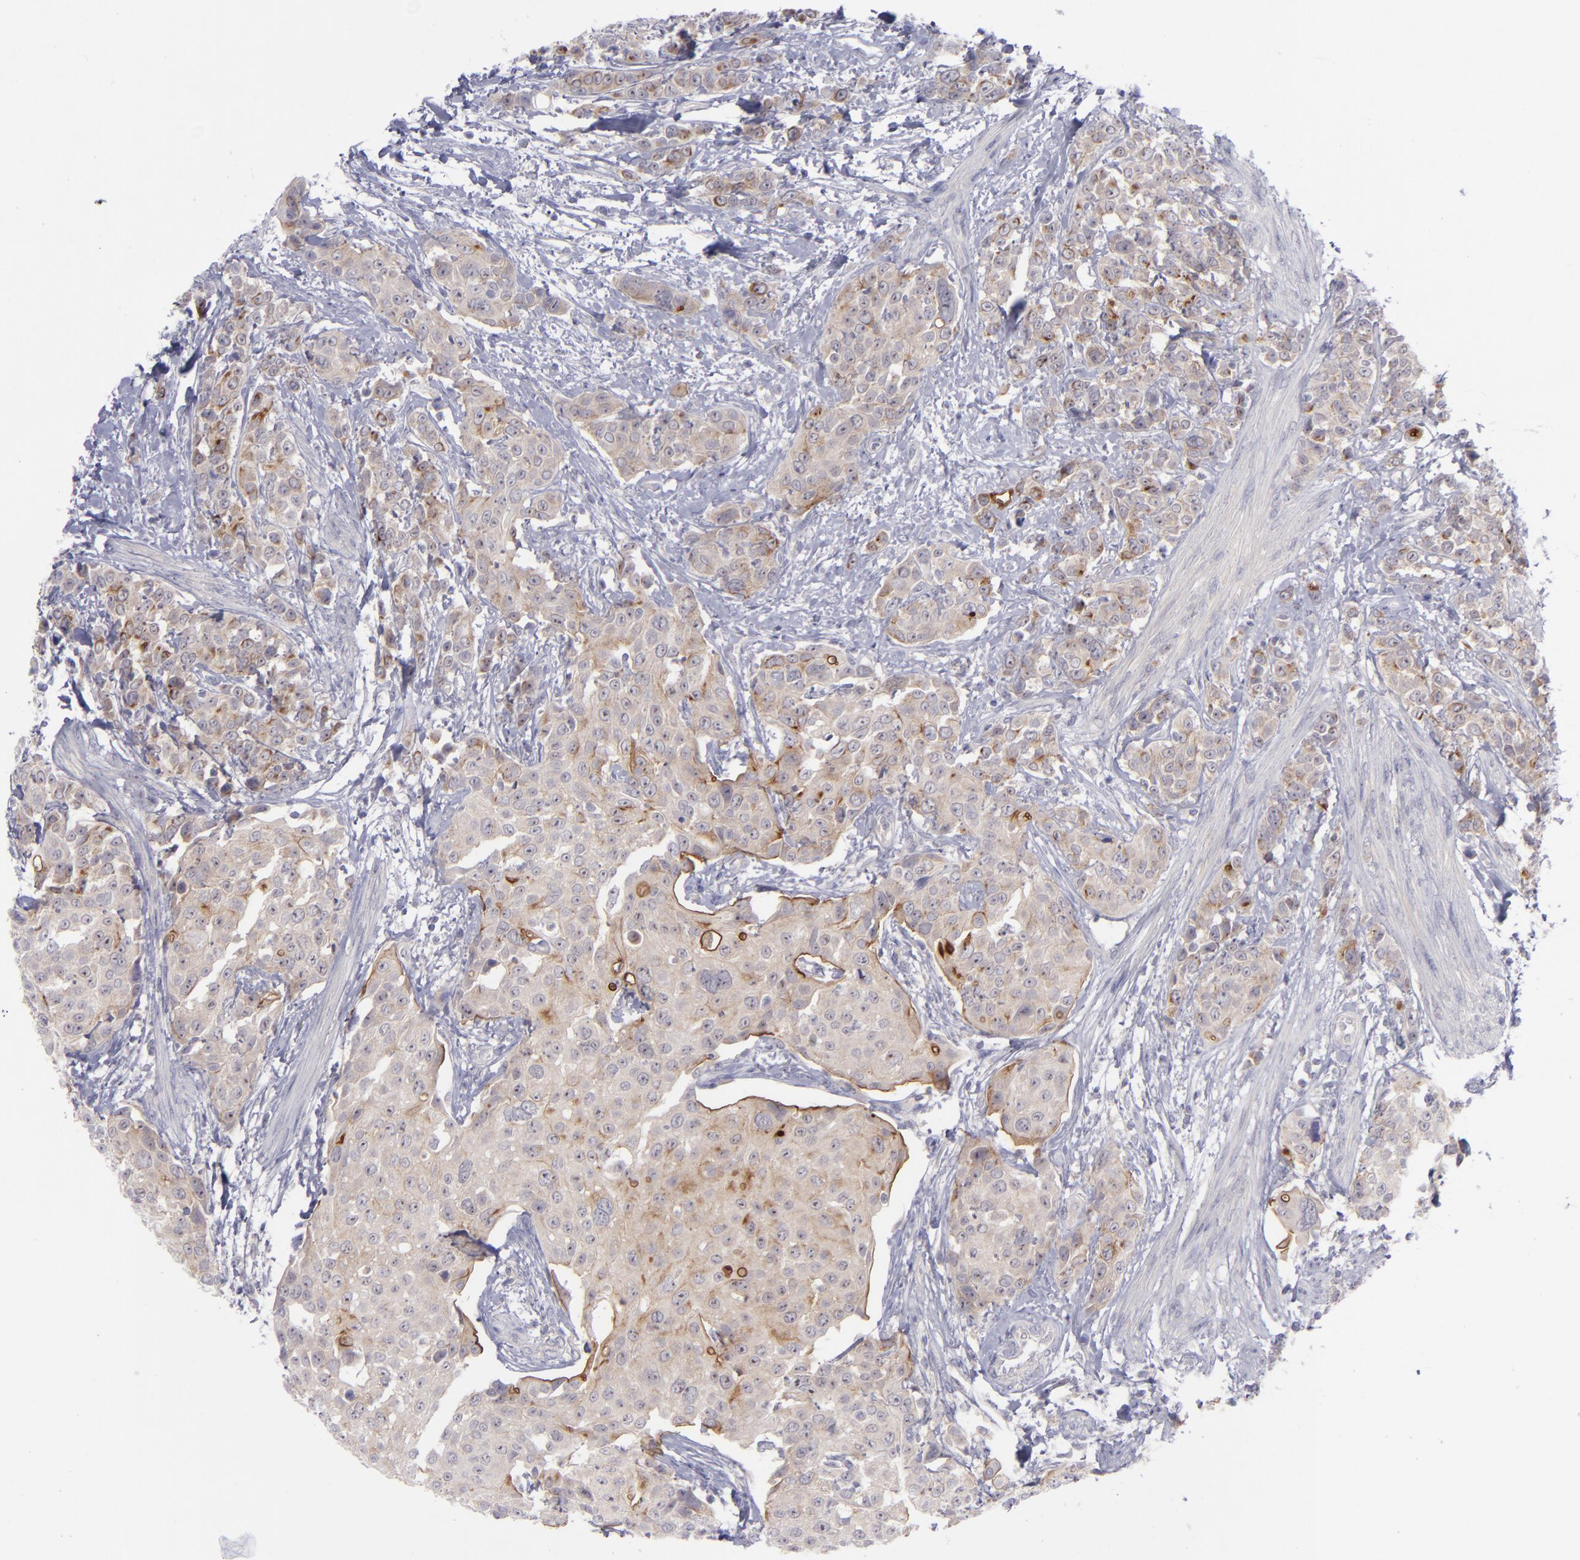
{"staining": {"intensity": "weak", "quantity": "25%-75%", "location": "cytoplasmic/membranous"}, "tissue": "urothelial cancer", "cell_type": "Tumor cells", "image_type": "cancer", "snomed": [{"axis": "morphology", "description": "Urothelial carcinoma, High grade"}, {"axis": "topography", "description": "Urinary bladder"}], "caption": "Immunohistochemistry (IHC) micrograph of neoplastic tissue: human high-grade urothelial carcinoma stained using IHC demonstrates low levels of weak protein expression localized specifically in the cytoplasmic/membranous of tumor cells, appearing as a cytoplasmic/membranous brown color.", "gene": "EVPL", "patient": {"sex": "male", "age": 56}}